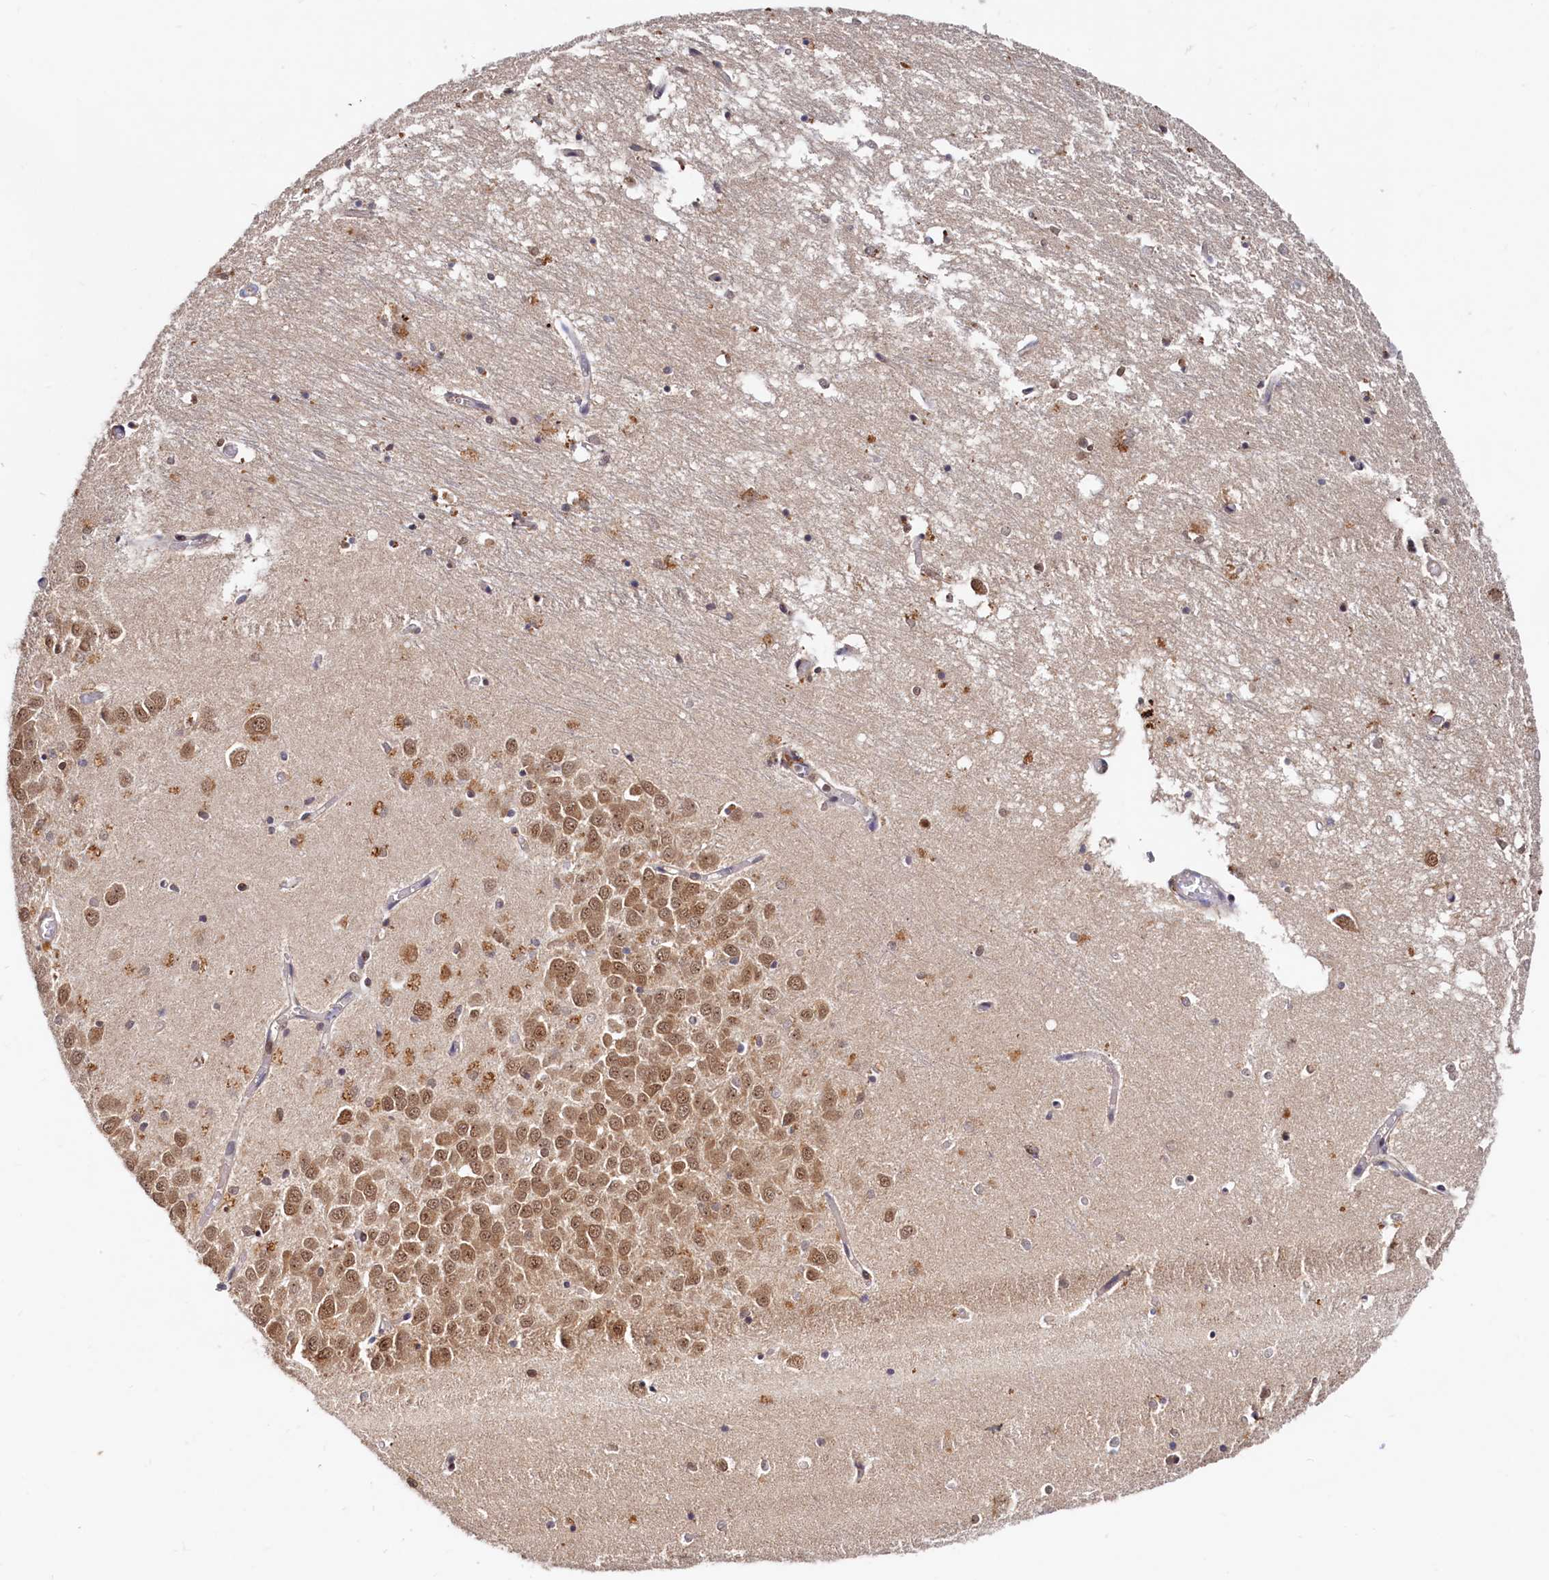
{"staining": {"intensity": "moderate", "quantity": "<25%", "location": "nuclear"}, "tissue": "hippocampus", "cell_type": "Glial cells", "image_type": "normal", "snomed": [{"axis": "morphology", "description": "Normal tissue, NOS"}, {"axis": "topography", "description": "Hippocampus"}], "caption": "About <25% of glial cells in normal hippocampus reveal moderate nuclear protein staining as visualized by brown immunohistochemical staining.", "gene": "TRAPPC4", "patient": {"sex": "male", "age": 70}}